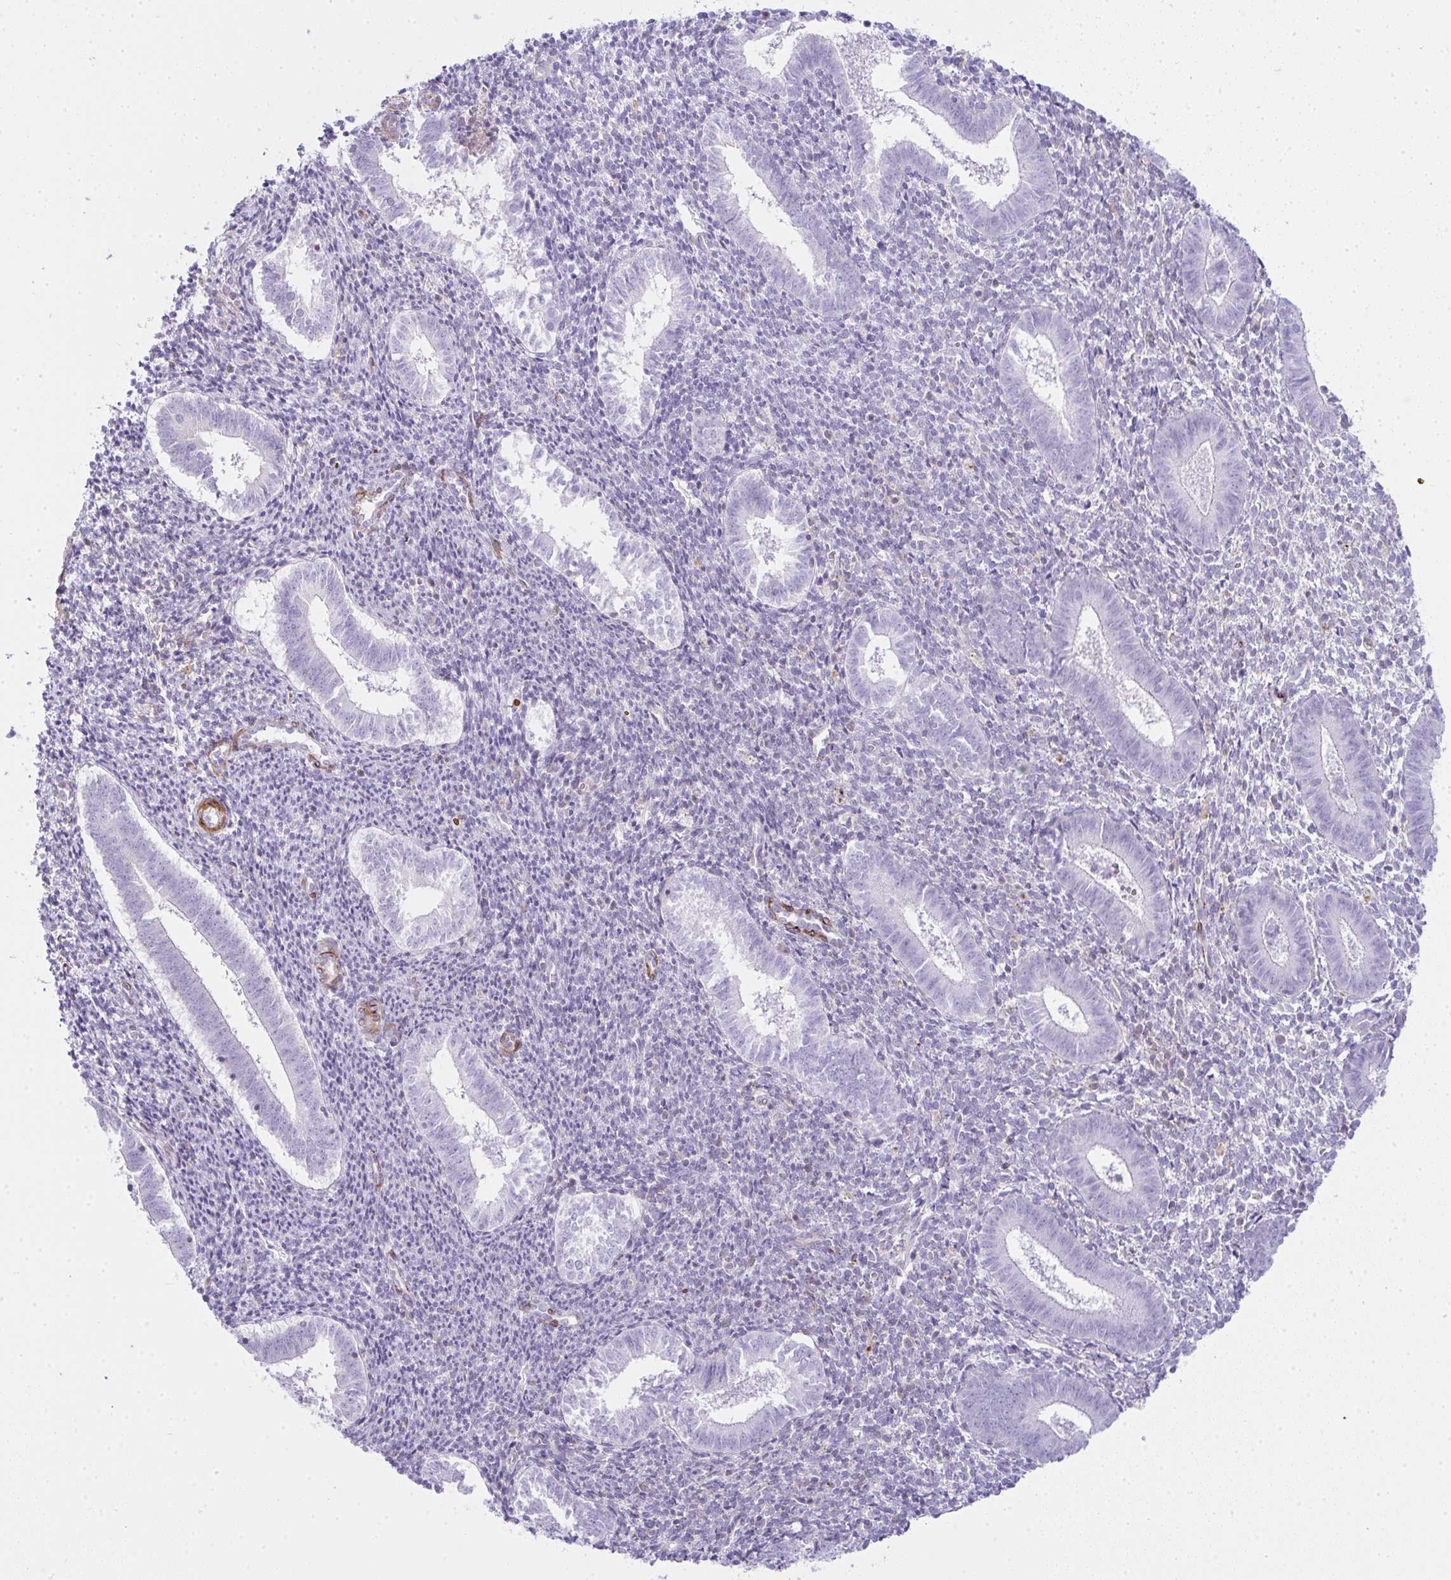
{"staining": {"intensity": "negative", "quantity": "none", "location": "none"}, "tissue": "endometrium", "cell_type": "Cells in endometrial stroma", "image_type": "normal", "snomed": [{"axis": "morphology", "description": "Normal tissue, NOS"}, {"axis": "topography", "description": "Endometrium"}], "caption": "Endometrium was stained to show a protein in brown. There is no significant positivity in cells in endometrial stroma. (Brightfield microscopy of DAB (3,3'-diaminobenzidine) immunohistochemistry at high magnification).", "gene": "CDRT15", "patient": {"sex": "female", "age": 25}}